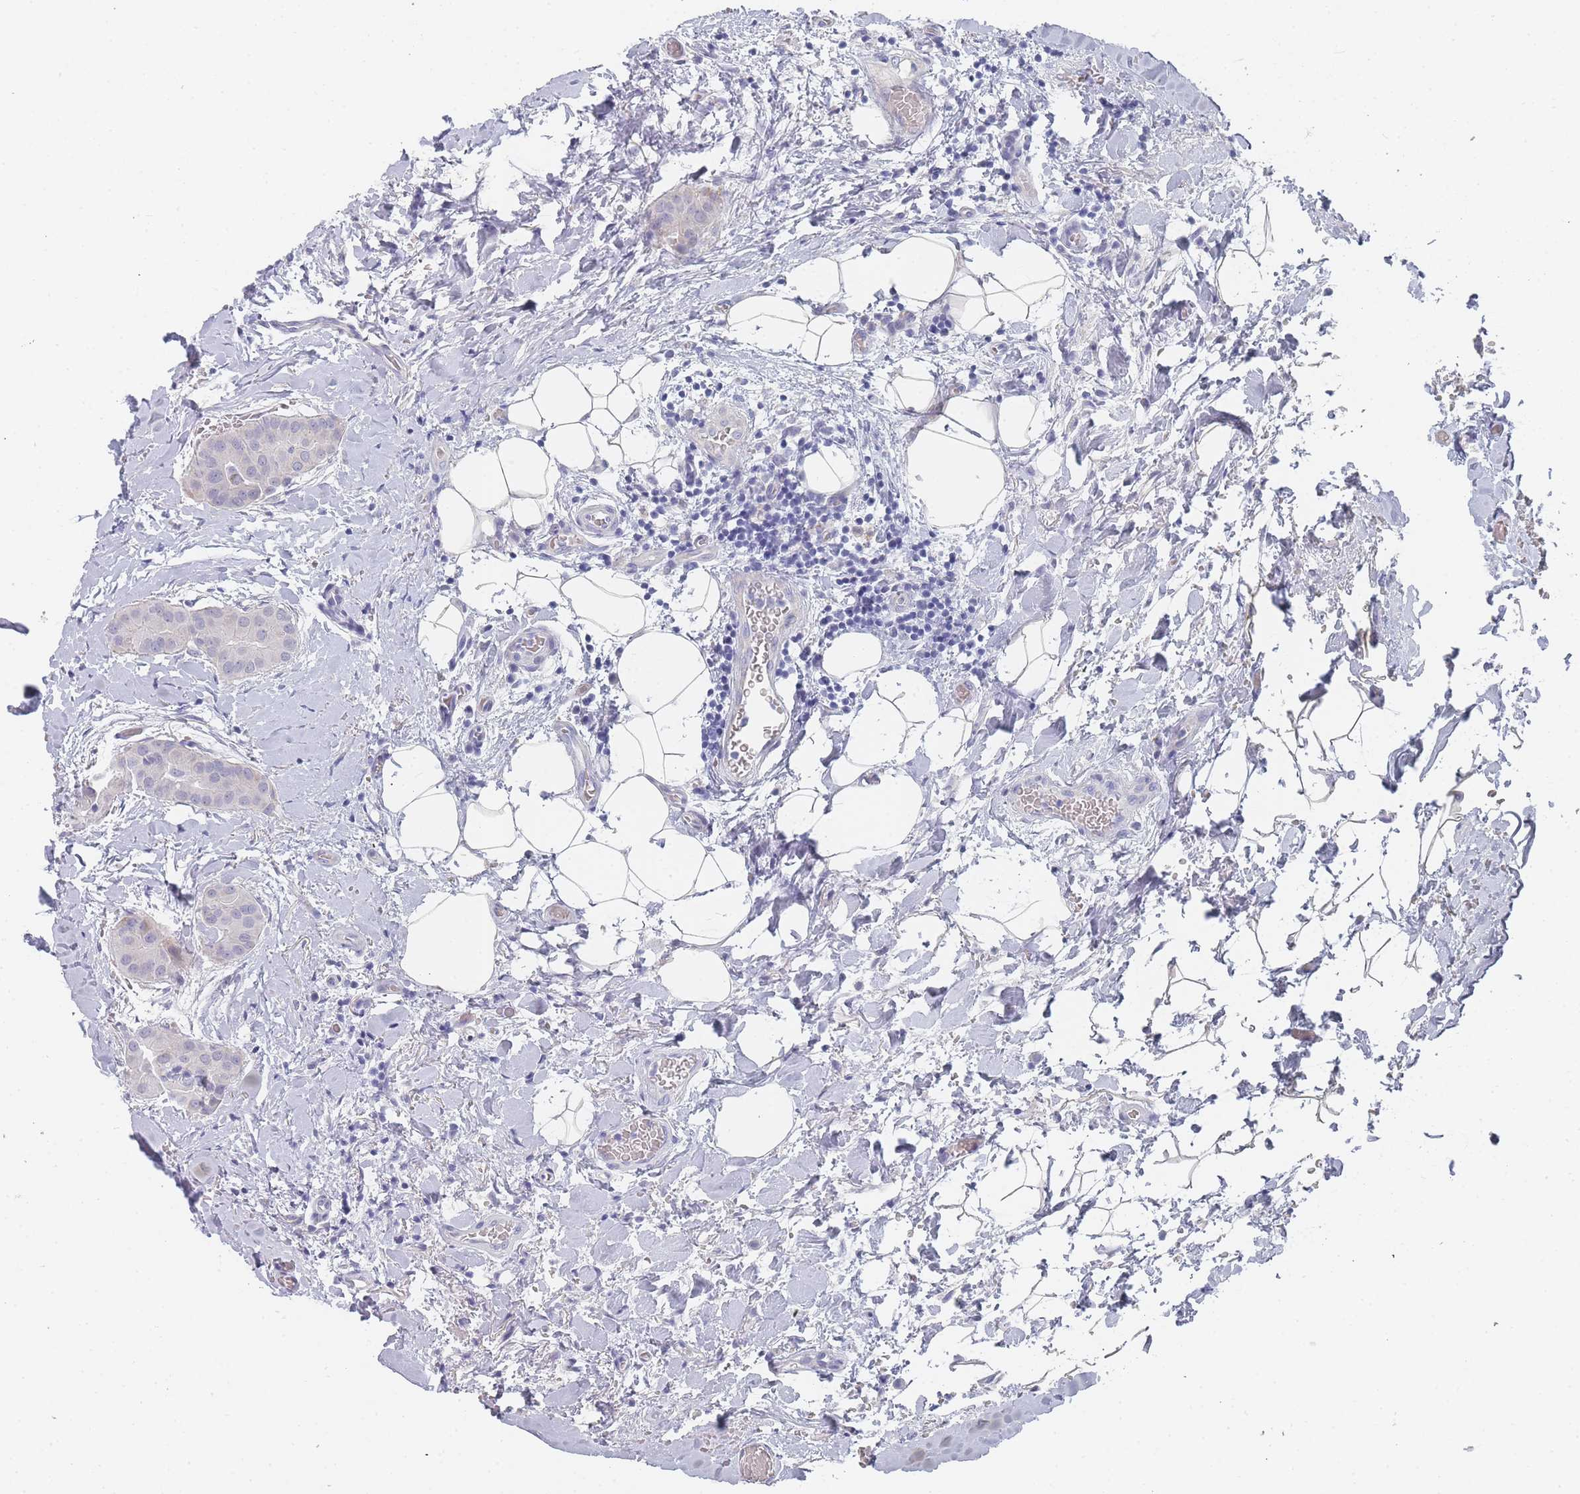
{"staining": {"intensity": "negative", "quantity": "none", "location": "none"}, "tissue": "thyroid cancer", "cell_type": "Tumor cells", "image_type": "cancer", "snomed": [{"axis": "morphology", "description": "Papillary adenocarcinoma, NOS"}, {"axis": "topography", "description": "Thyroid gland"}], "caption": "Human thyroid papillary adenocarcinoma stained for a protein using IHC shows no positivity in tumor cells.", "gene": "IMPG1", "patient": {"sex": "male", "age": 33}}